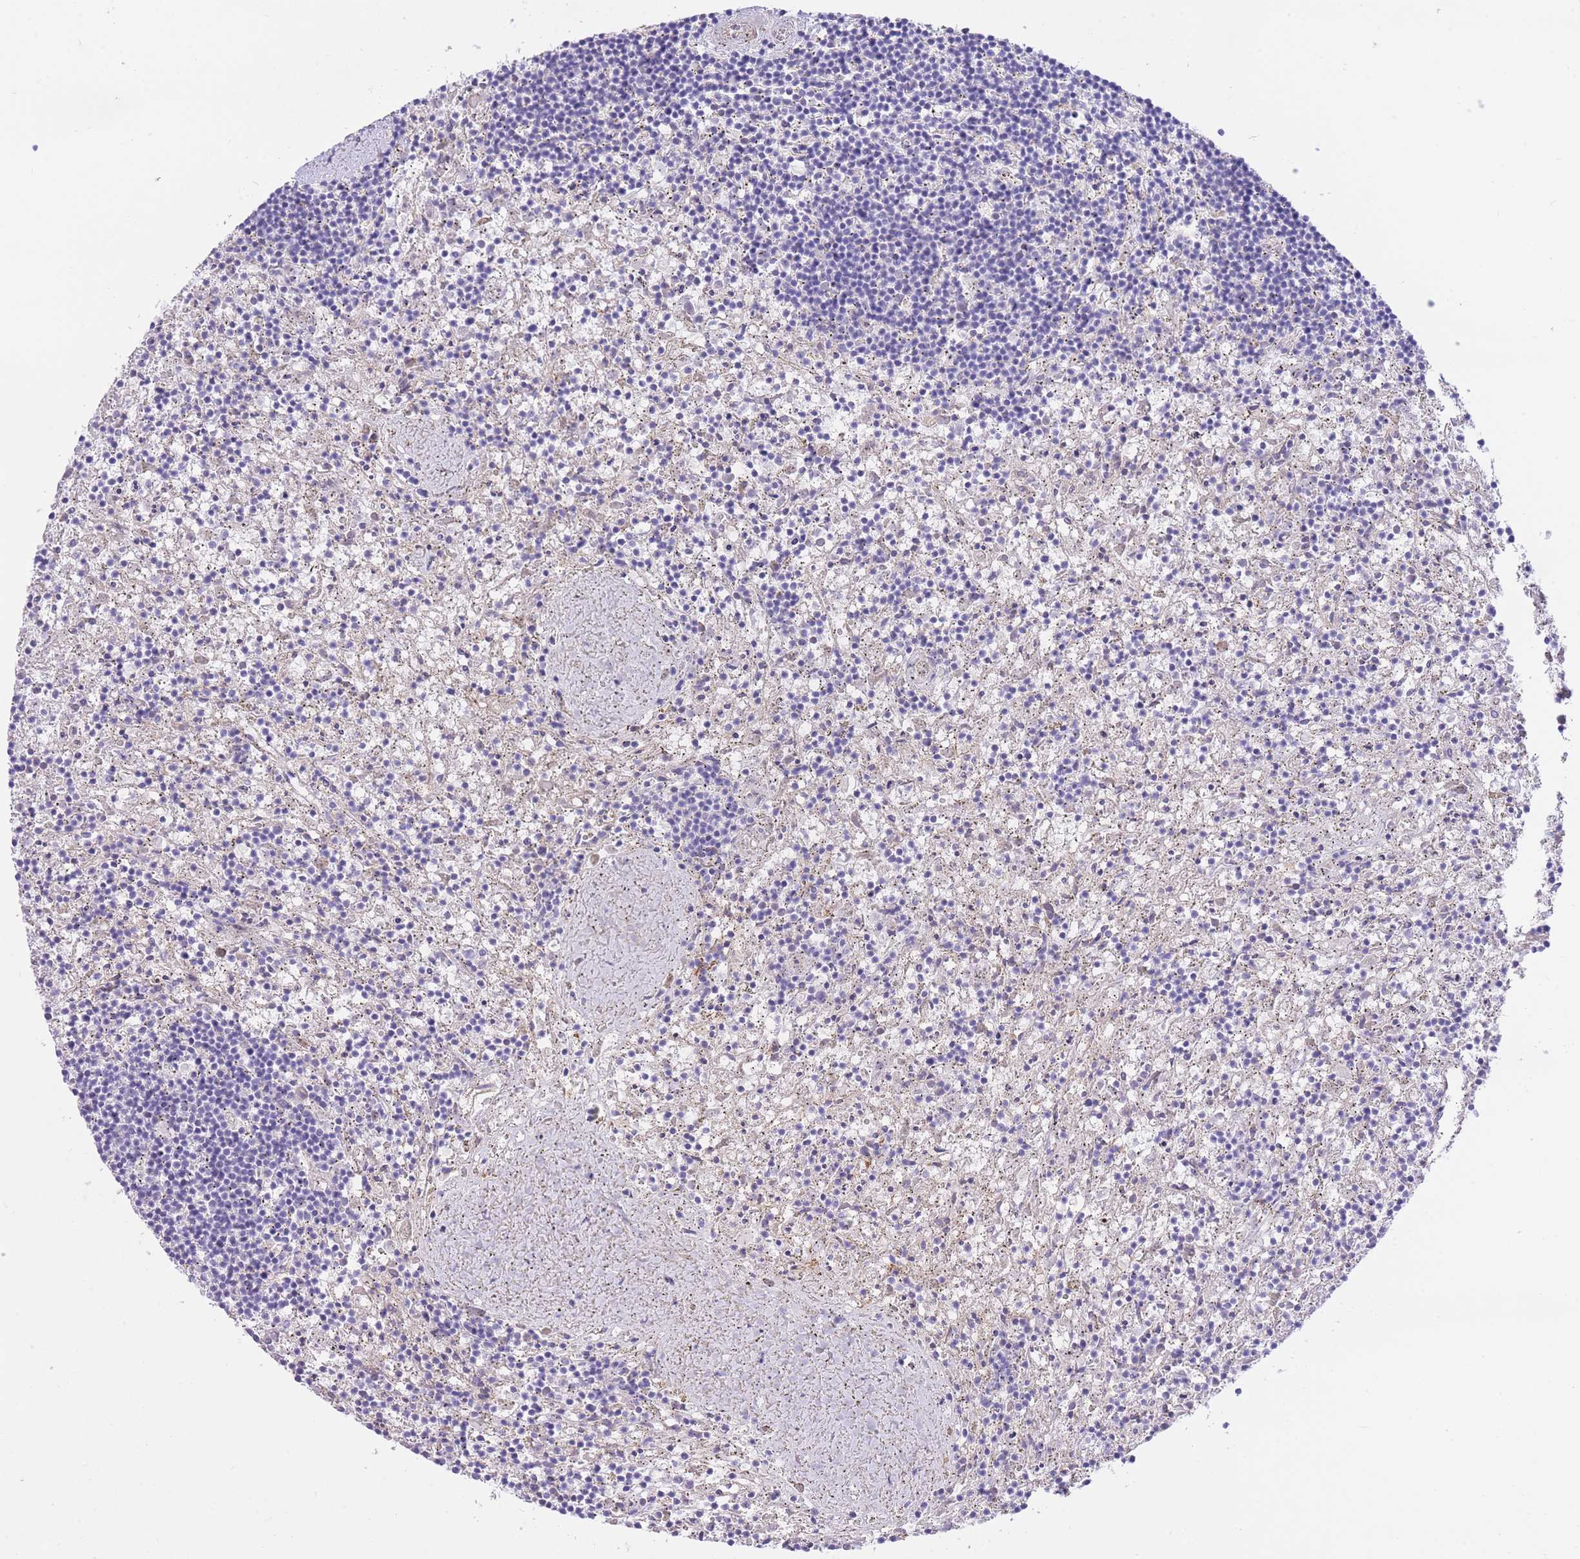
{"staining": {"intensity": "negative", "quantity": "none", "location": "none"}, "tissue": "lymphoma", "cell_type": "Tumor cells", "image_type": "cancer", "snomed": [{"axis": "morphology", "description": "Malignant lymphoma, non-Hodgkin's type, Low grade"}, {"axis": "topography", "description": "Spleen"}], "caption": "Low-grade malignant lymphoma, non-Hodgkin's type stained for a protein using immunohistochemistry (IHC) exhibits no staining tumor cells.", "gene": "PGM1", "patient": {"sex": "male", "age": 76}}